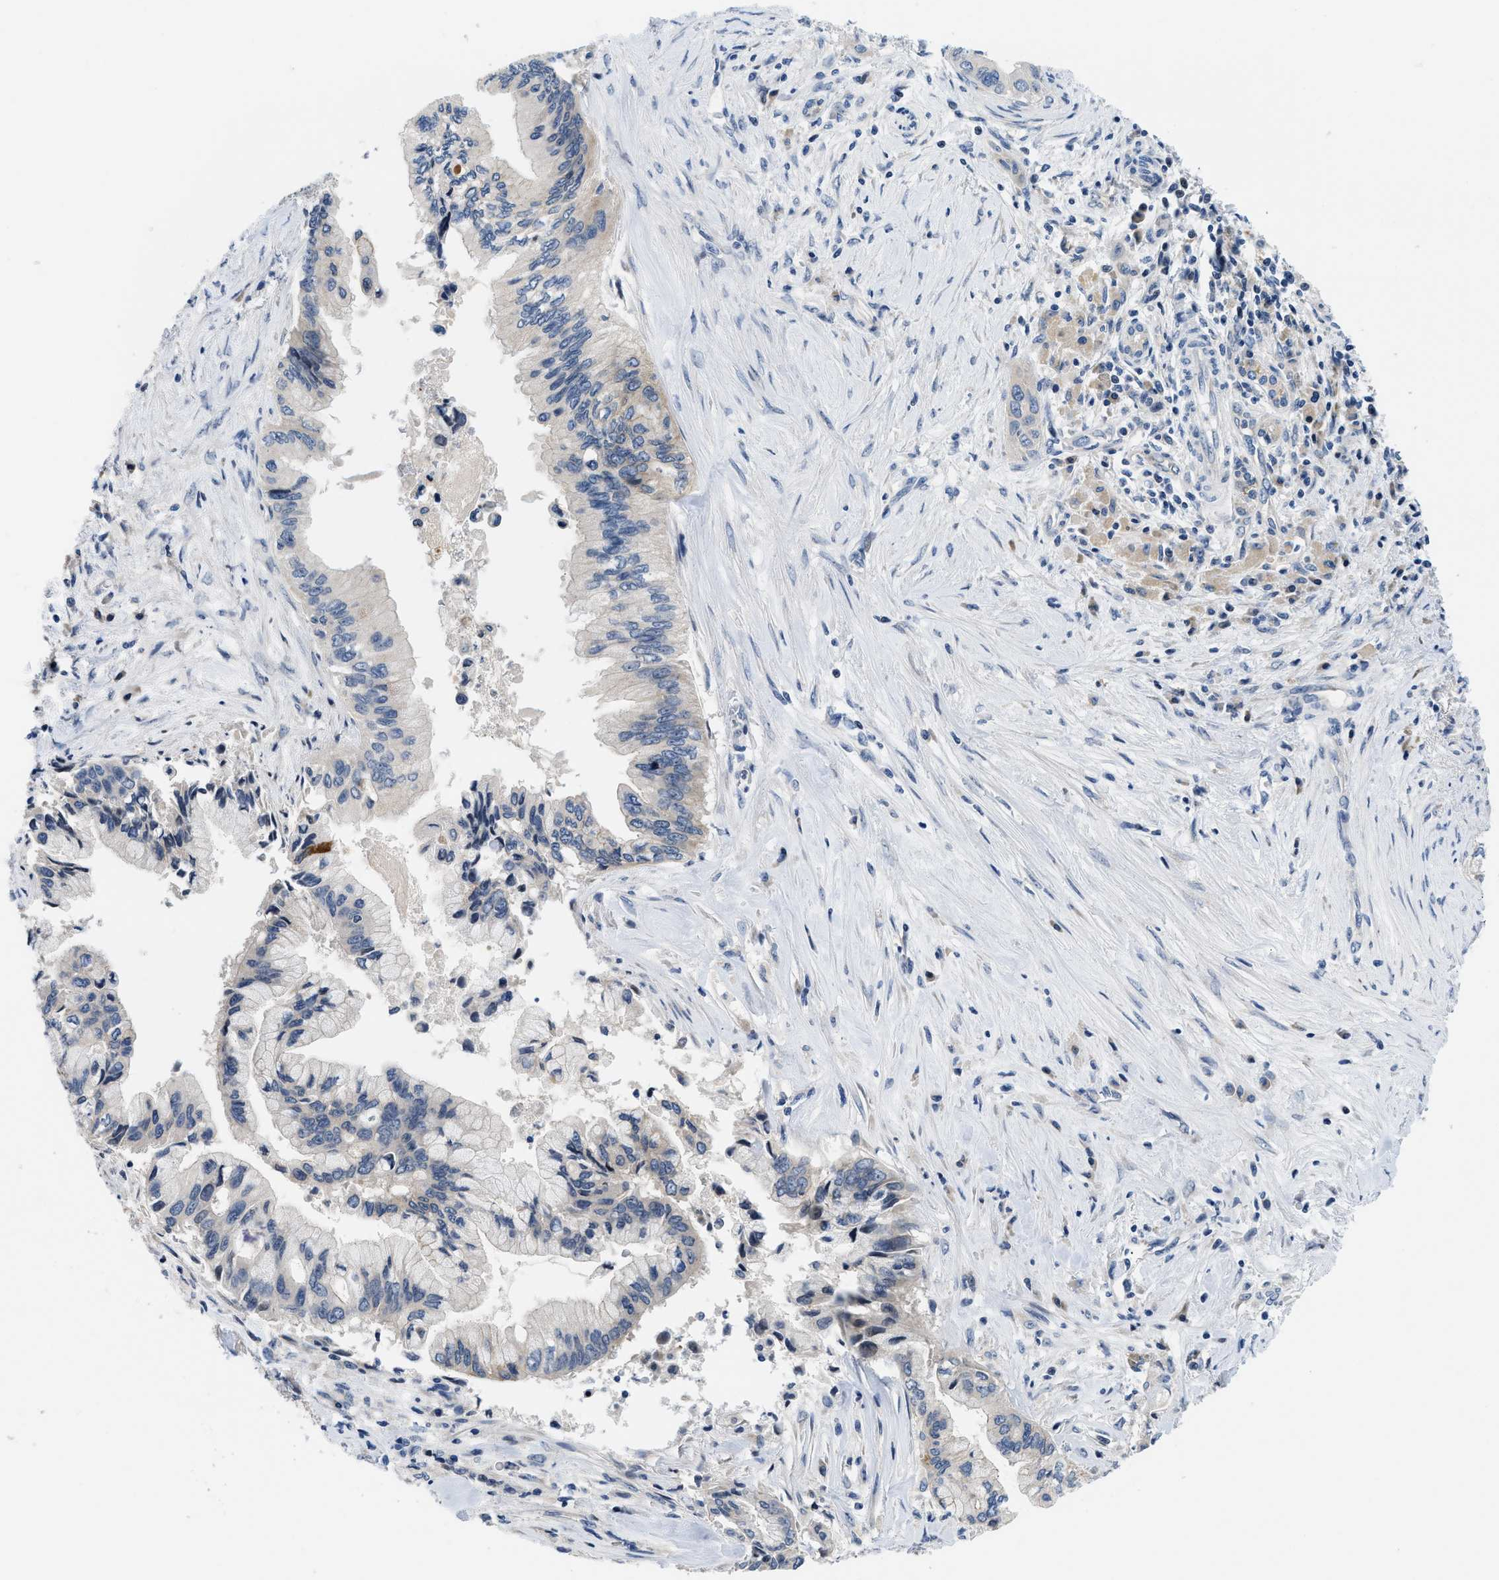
{"staining": {"intensity": "negative", "quantity": "none", "location": "none"}, "tissue": "pancreatic cancer", "cell_type": "Tumor cells", "image_type": "cancer", "snomed": [{"axis": "morphology", "description": "Adenocarcinoma, NOS"}, {"axis": "topography", "description": "Pancreas"}], "caption": "DAB (3,3'-diaminobenzidine) immunohistochemical staining of pancreatic cancer exhibits no significant expression in tumor cells.", "gene": "IKBKE", "patient": {"sex": "female", "age": 73}}